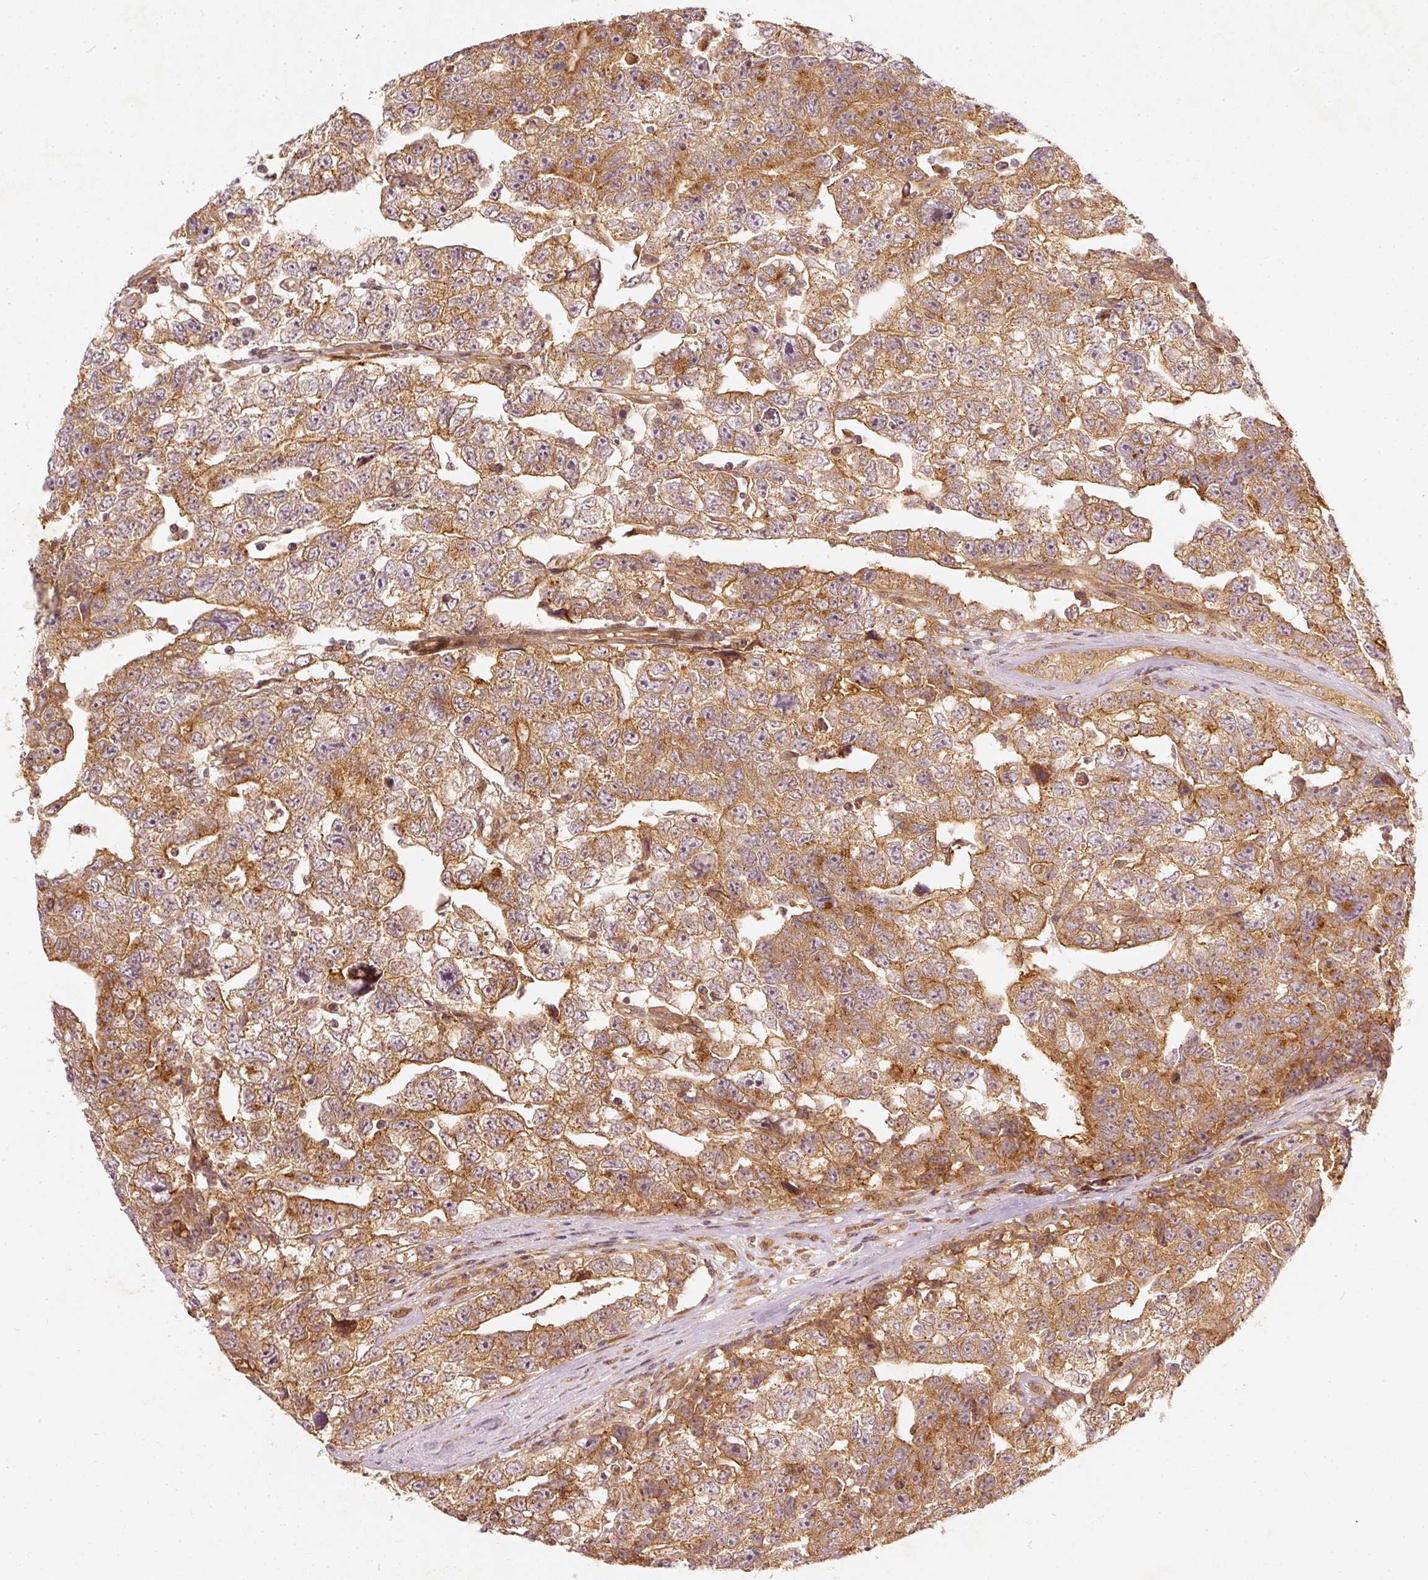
{"staining": {"intensity": "moderate", "quantity": ">75%", "location": "cytoplasmic/membranous"}, "tissue": "testis cancer", "cell_type": "Tumor cells", "image_type": "cancer", "snomed": [{"axis": "morphology", "description": "Carcinoma, Embryonal, NOS"}, {"axis": "topography", "description": "Testis"}], "caption": "Tumor cells exhibit medium levels of moderate cytoplasmic/membranous staining in approximately >75% of cells in human testis cancer (embryonal carcinoma).", "gene": "ZNF580", "patient": {"sex": "male", "age": 22}}